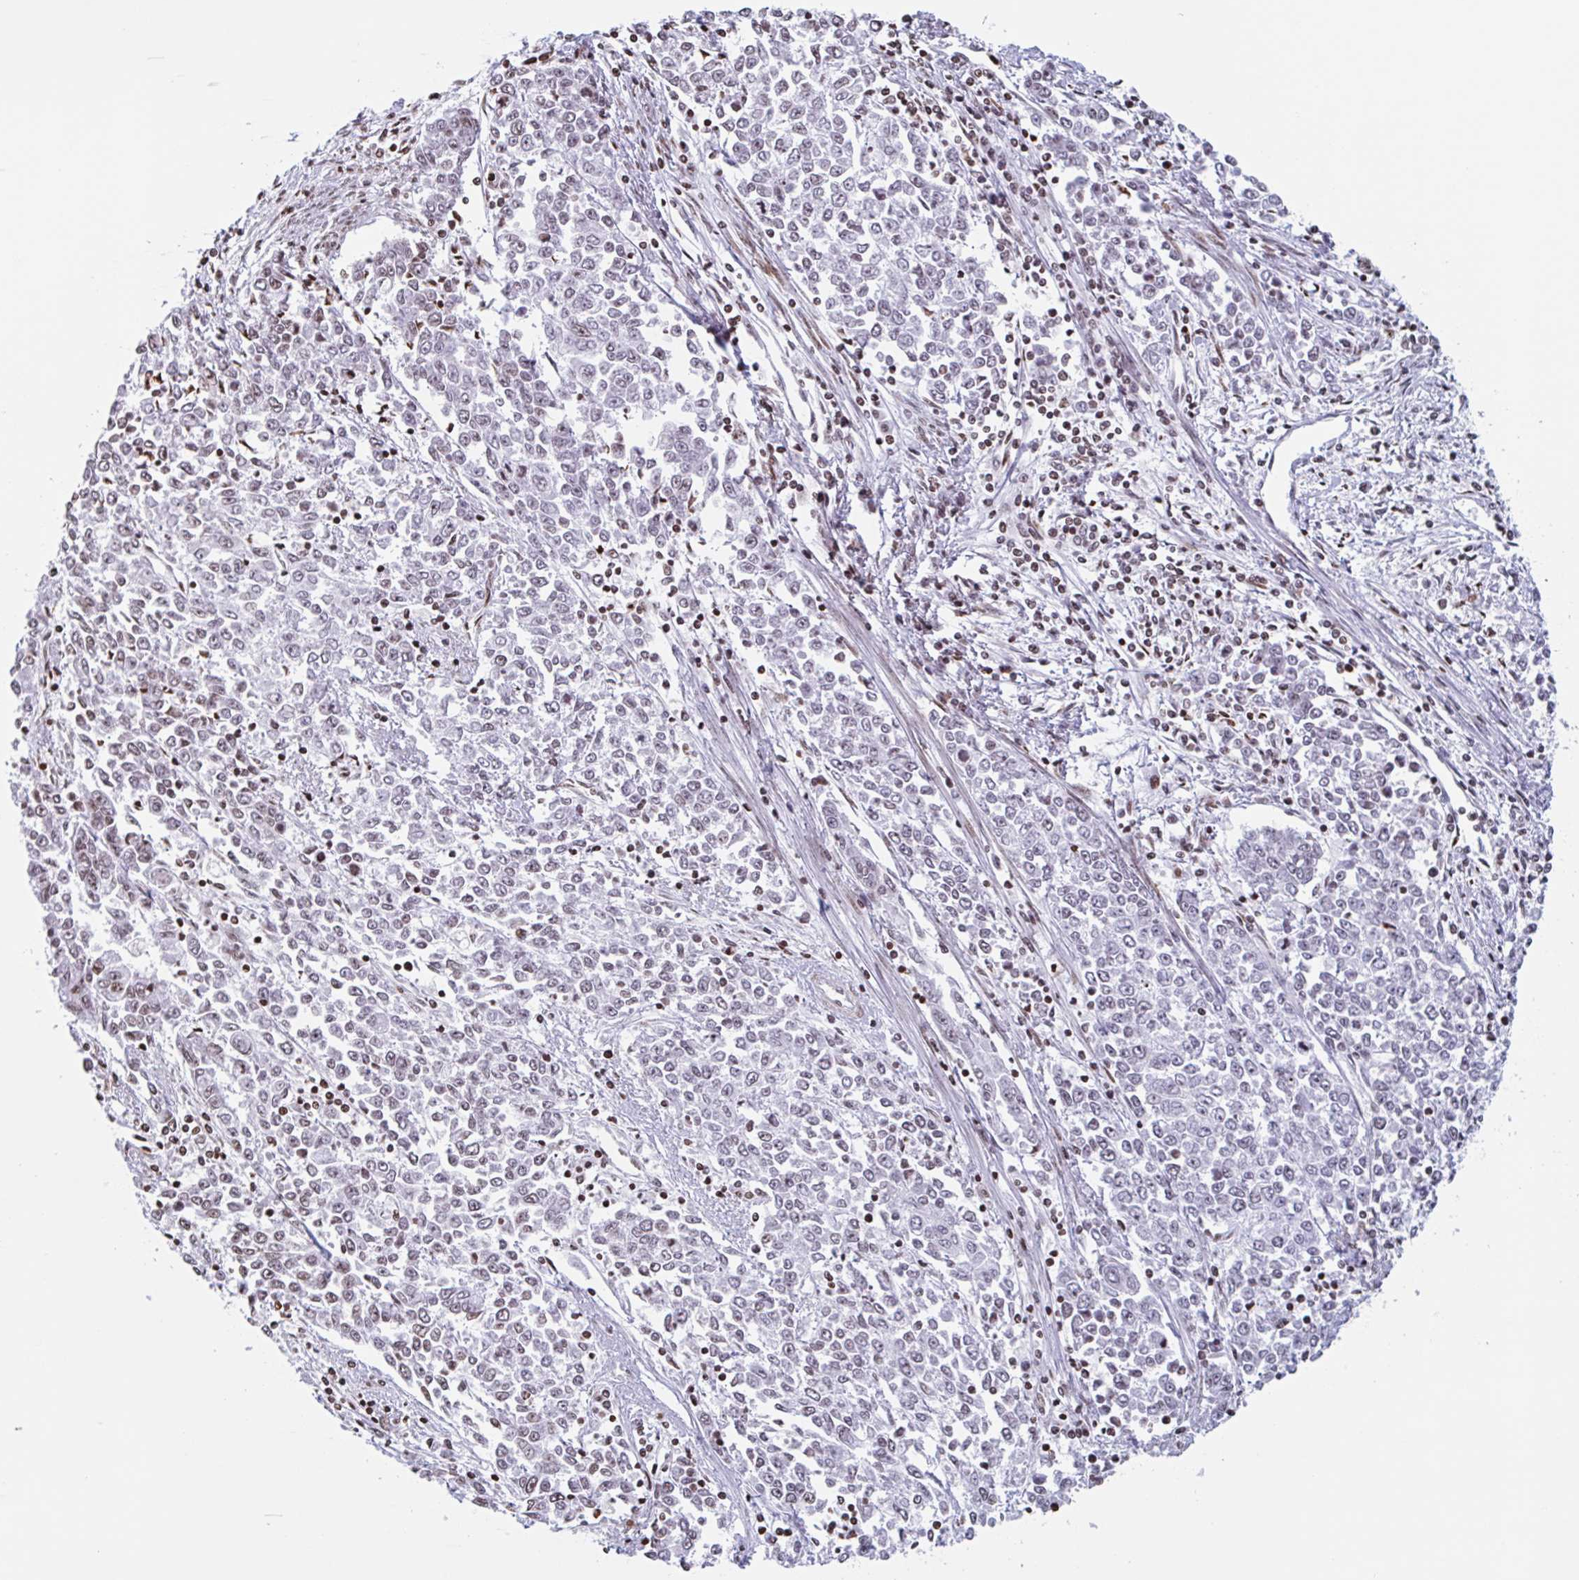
{"staining": {"intensity": "weak", "quantity": ">75%", "location": "nuclear"}, "tissue": "endometrial cancer", "cell_type": "Tumor cells", "image_type": "cancer", "snomed": [{"axis": "morphology", "description": "Adenocarcinoma, NOS"}, {"axis": "topography", "description": "Endometrium"}], "caption": "IHC (DAB (3,3'-diaminobenzidine)) staining of human endometrial cancer displays weak nuclear protein positivity in about >75% of tumor cells. (brown staining indicates protein expression, while blue staining denotes nuclei).", "gene": "NOL6", "patient": {"sex": "female", "age": 50}}